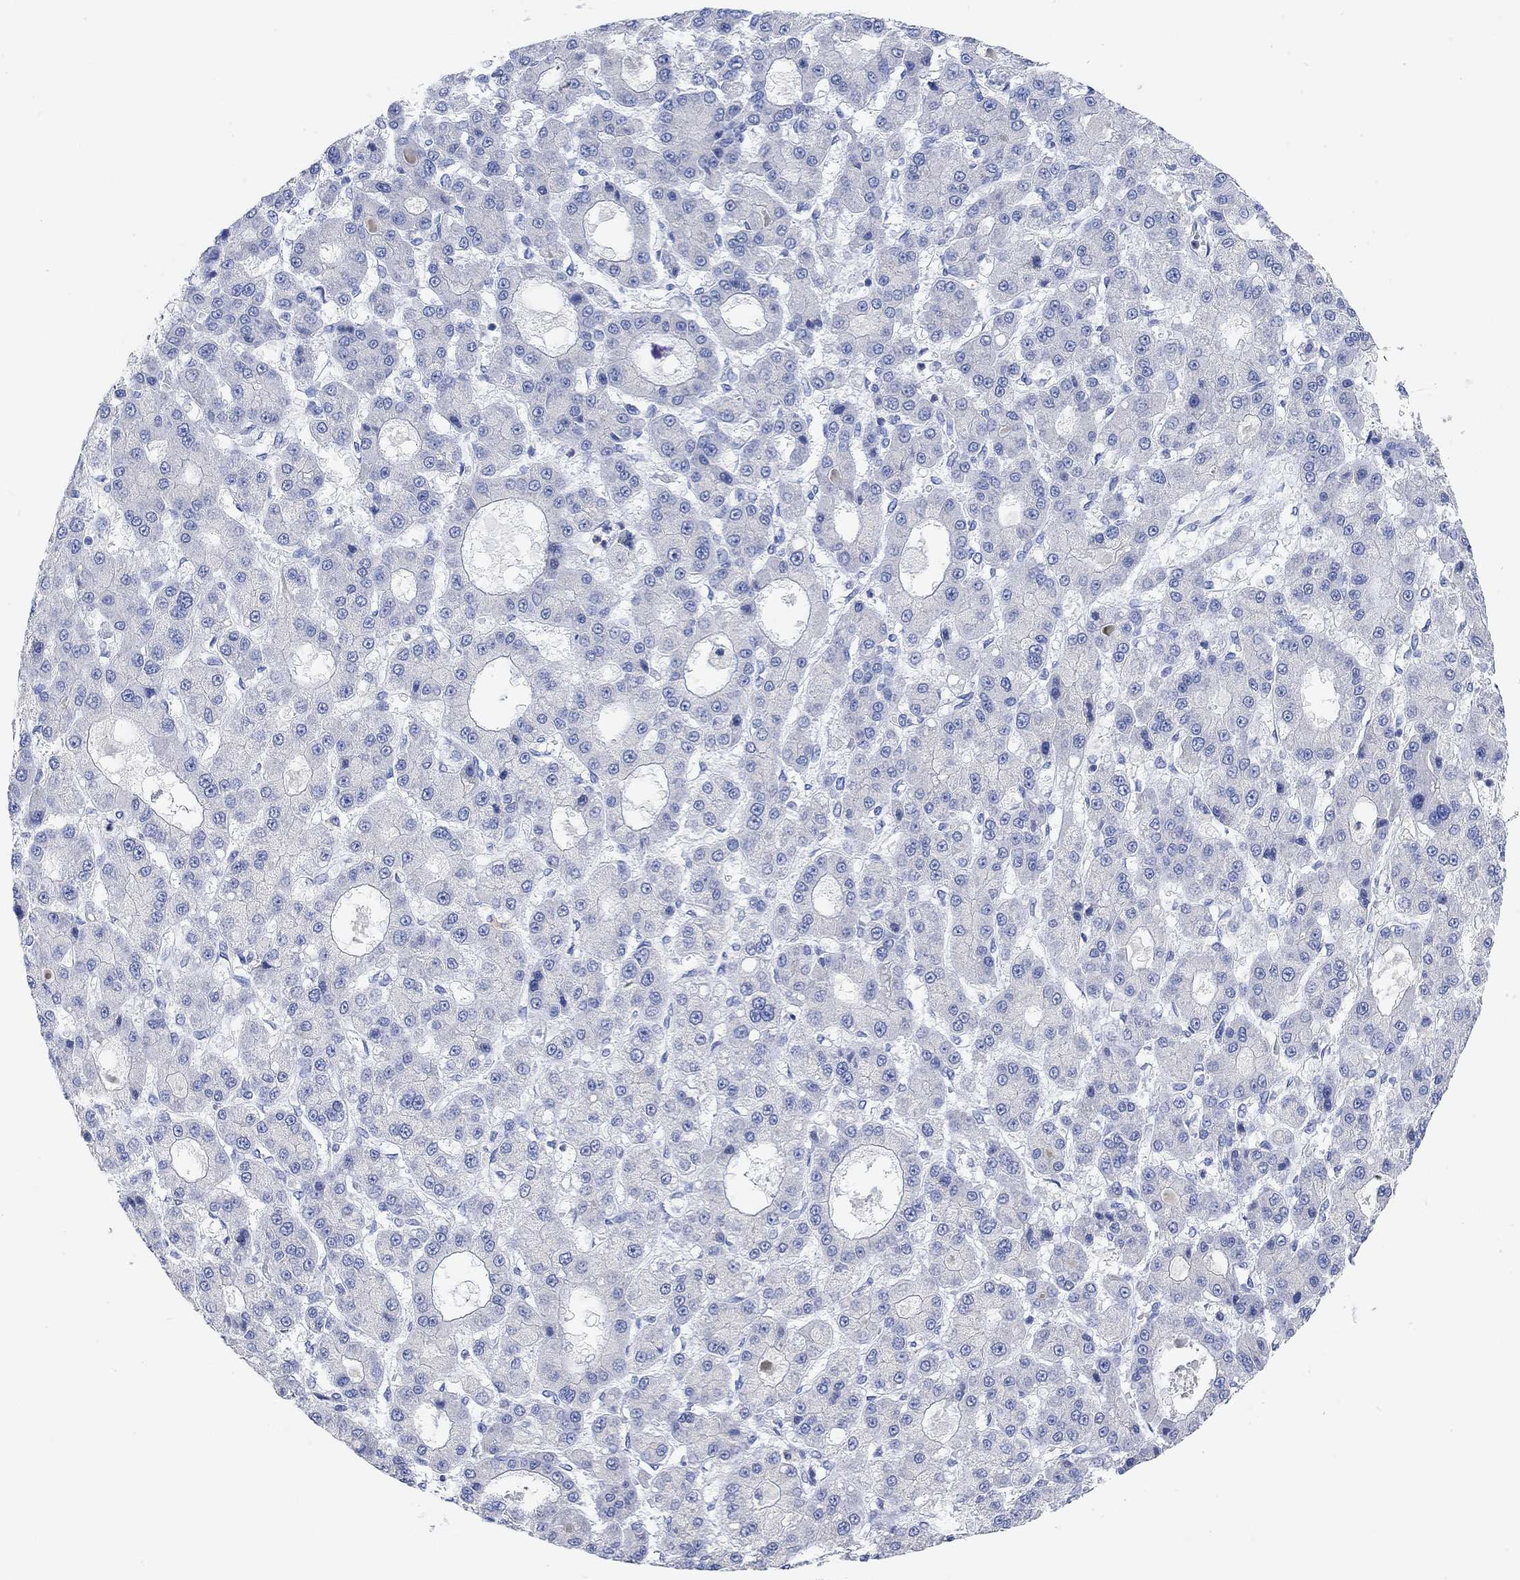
{"staining": {"intensity": "negative", "quantity": "none", "location": "none"}, "tissue": "liver cancer", "cell_type": "Tumor cells", "image_type": "cancer", "snomed": [{"axis": "morphology", "description": "Carcinoma, Hepatocellular, NOS"}, {"axis": "topography", "description": "Liver"}], "caption": "Immunohistochemistry photomicrograph of neoplastic tissue: liver hepatocellular carcinoma stained with DAB (3,3'-diaminobenzidine) displays no significant protein staining in tumor cells.", "gene": "VAT1L", "patient": {"sex": "male", "age": 70}}